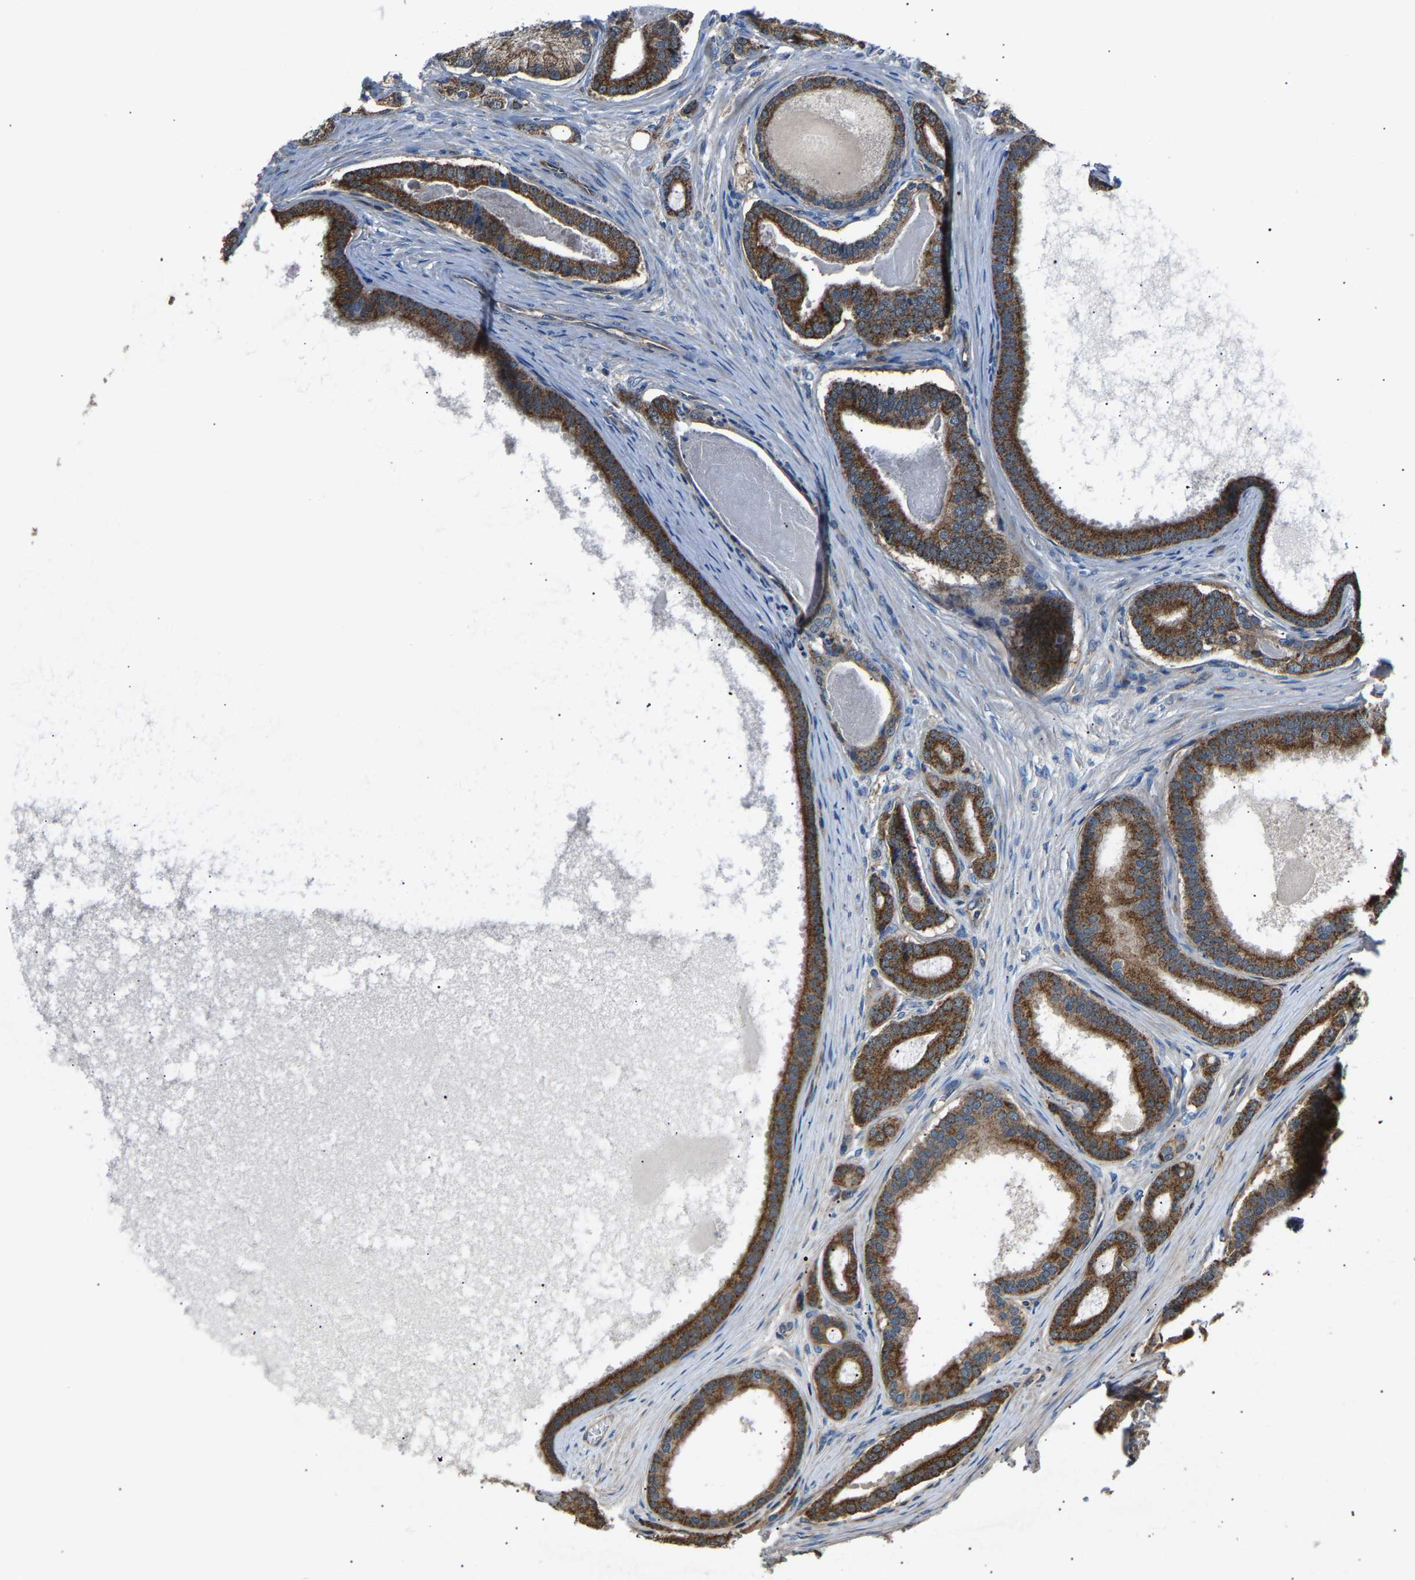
{"staining": {"intensity": "strong", "quantity": ">75%", "location": "cytoplasmic/membranous"}, "tissue": "prostate cancer", "cell_type": "Tumor cells", "image_type": "cancer", "snomed": [{"axis": "morphology", "description": "Adenocarcinoma, High grade"}, {"axis": "topography", "description": "Prostate"}], "caption": "IHC of human high-grade adenocarcinoma (prostate) reveals high levels of strong cytoplasmic/membranous positivity in about >75% of tumor cells.", "gene": "GGCT", "patient": {"sex": "male", "age": 60}}